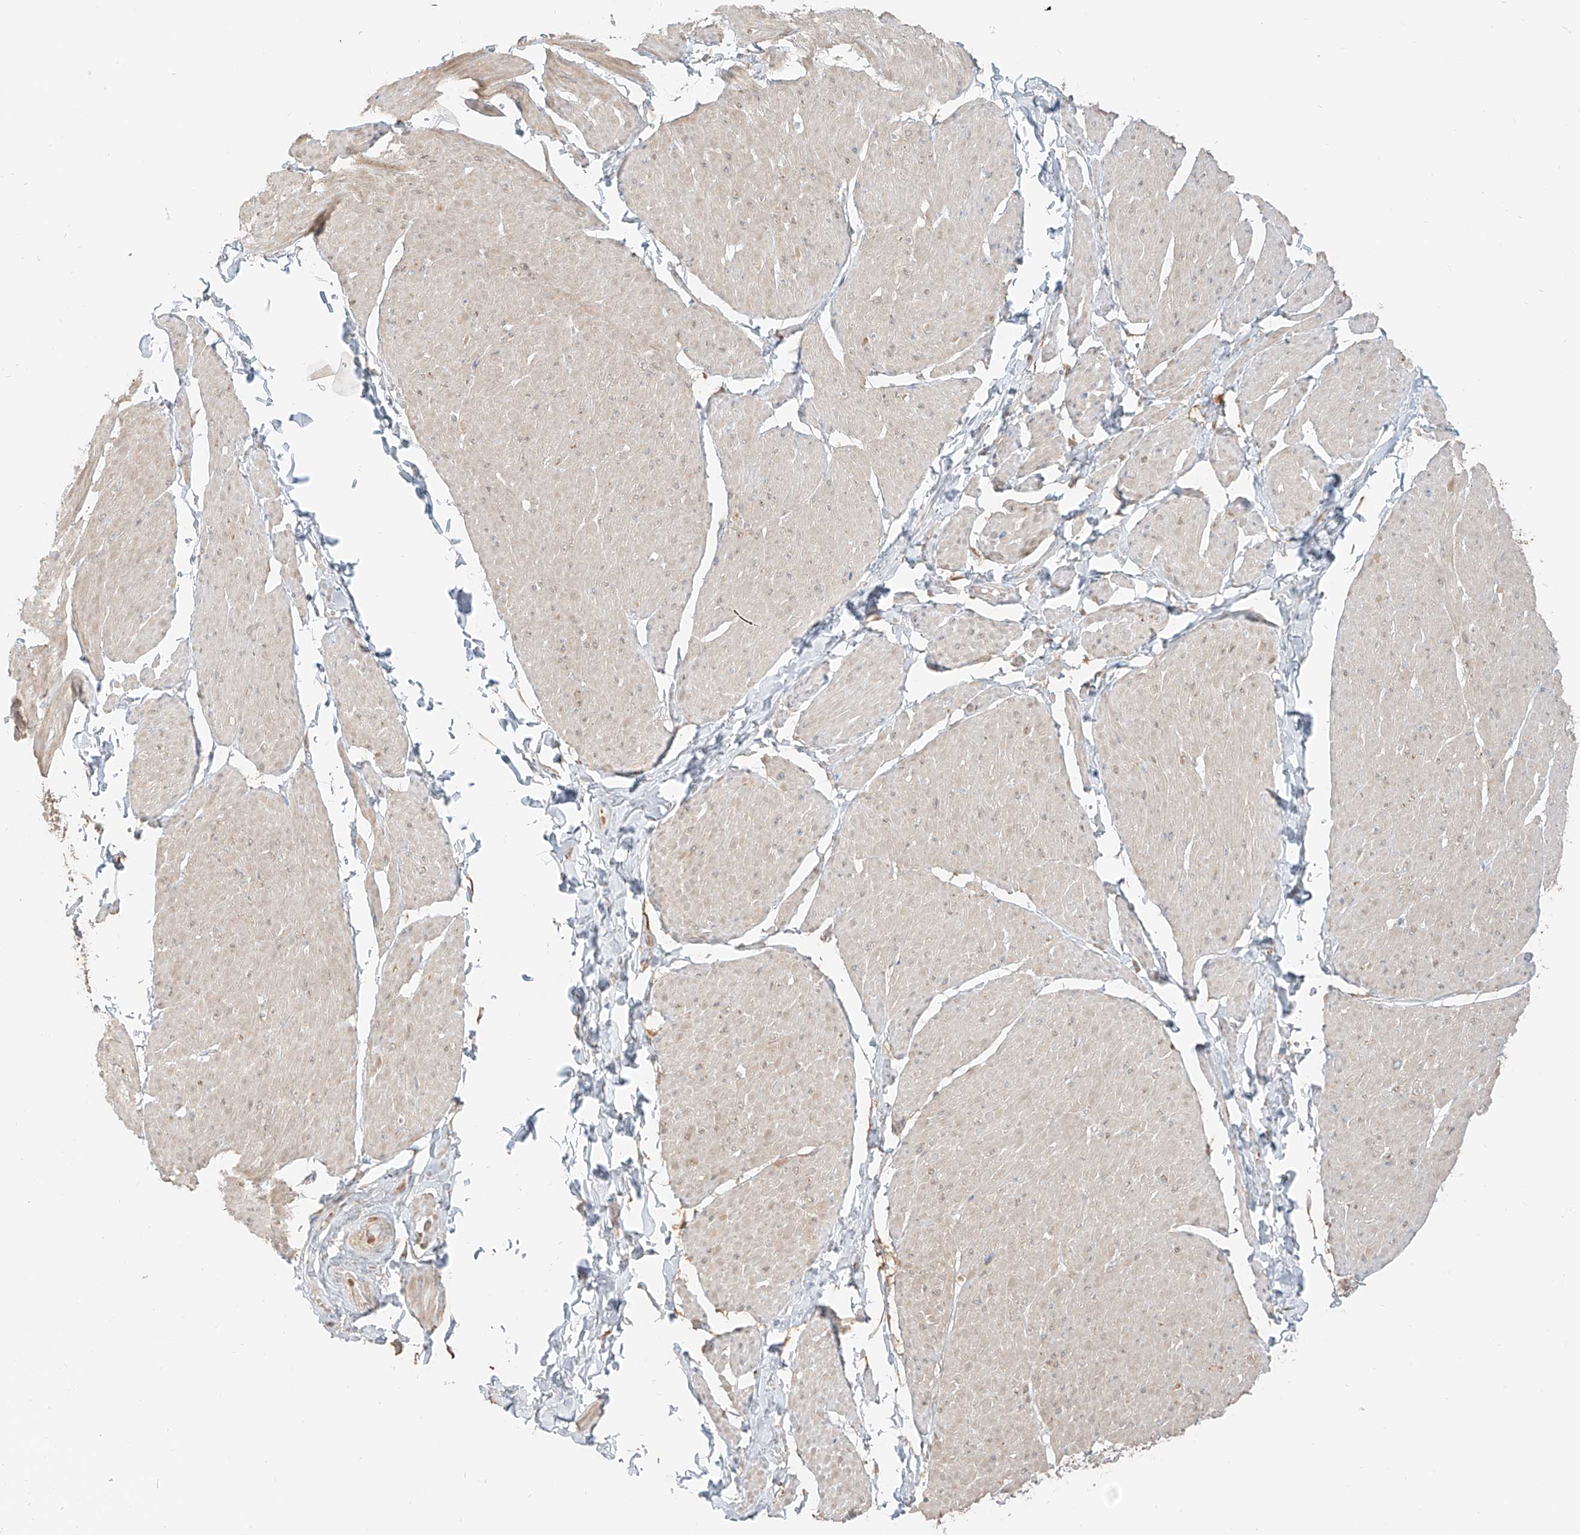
{"staining": {"intensity": "negative", "quantity": "none", "location": "none"}, "tissue": "smooth muscle", "cell_type": "Smooth muscle cells", "image_type": "normal", "snomed": [{"axis": "morphology", "description": "Urothelial carcinoma, High grade"}, {"axis": "topography", "description": "Urinary bladder"}], "caption": "Protein analysis of unremarkable smooth muscle exhibits no significant positivity in smooth muscle cells.", "gene": "FSTL1", "patient": {"sex": "male", "age": 46}}